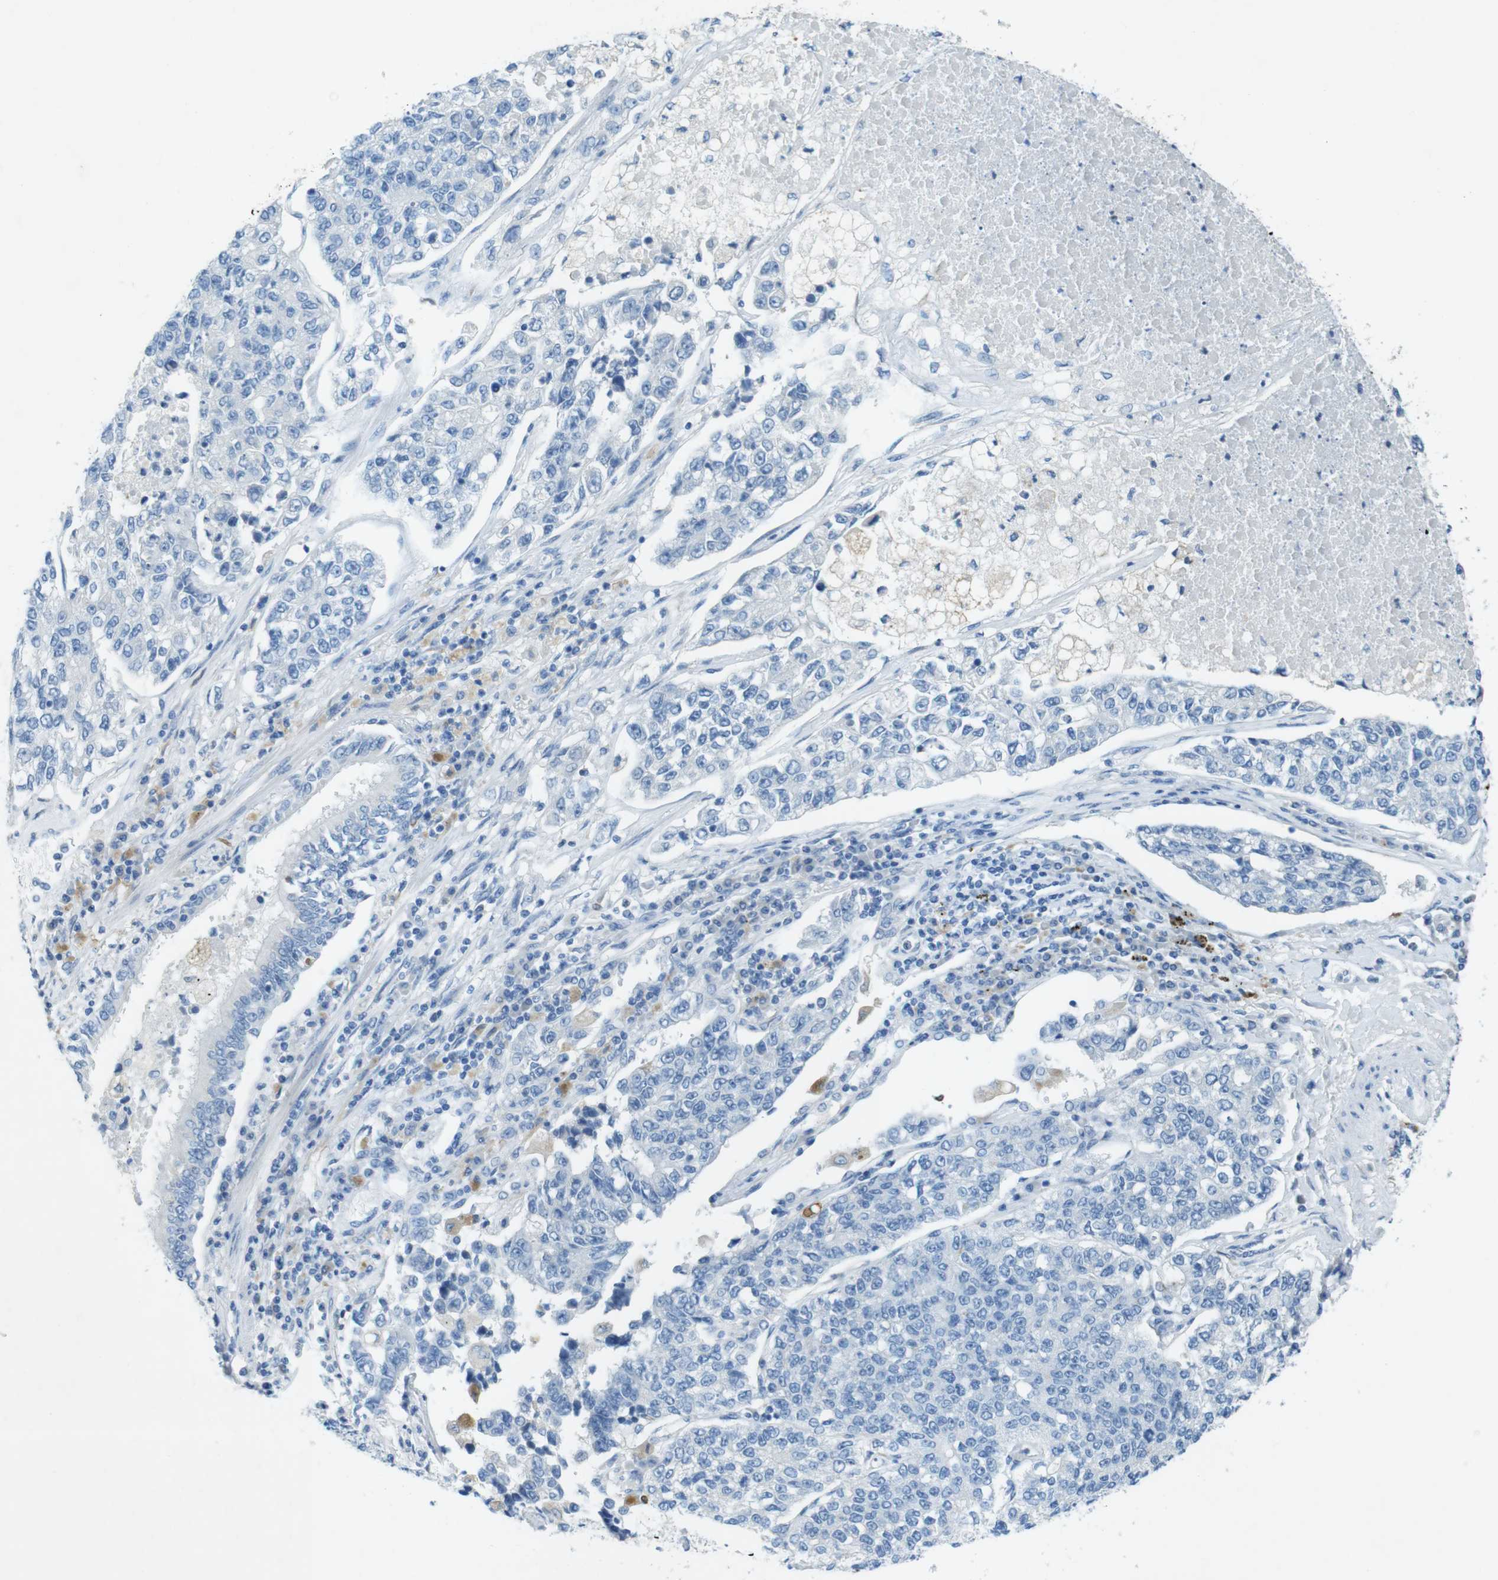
{"staining": {"intensity": "negative", "quantity": "none", "location": "none"}, "tissue": "lung cancer", "cell_type": "Tumor cells", "image_type": "cancer", "snomed": [{"axis": "morphology", "description": "Adenocarcinoma, NOS"}, {"axis": "topography", "description": "Lung"}], "caption": "This is a micrograph of IHC staining of lung cancer, which shows no positivity in tumor cells. (DAB (3,3'-diaminobenzidine) immunohistochemistry (IHC), high magnification).", "gene": "CD320", "patient": {"sex": "male", "age": 49}}